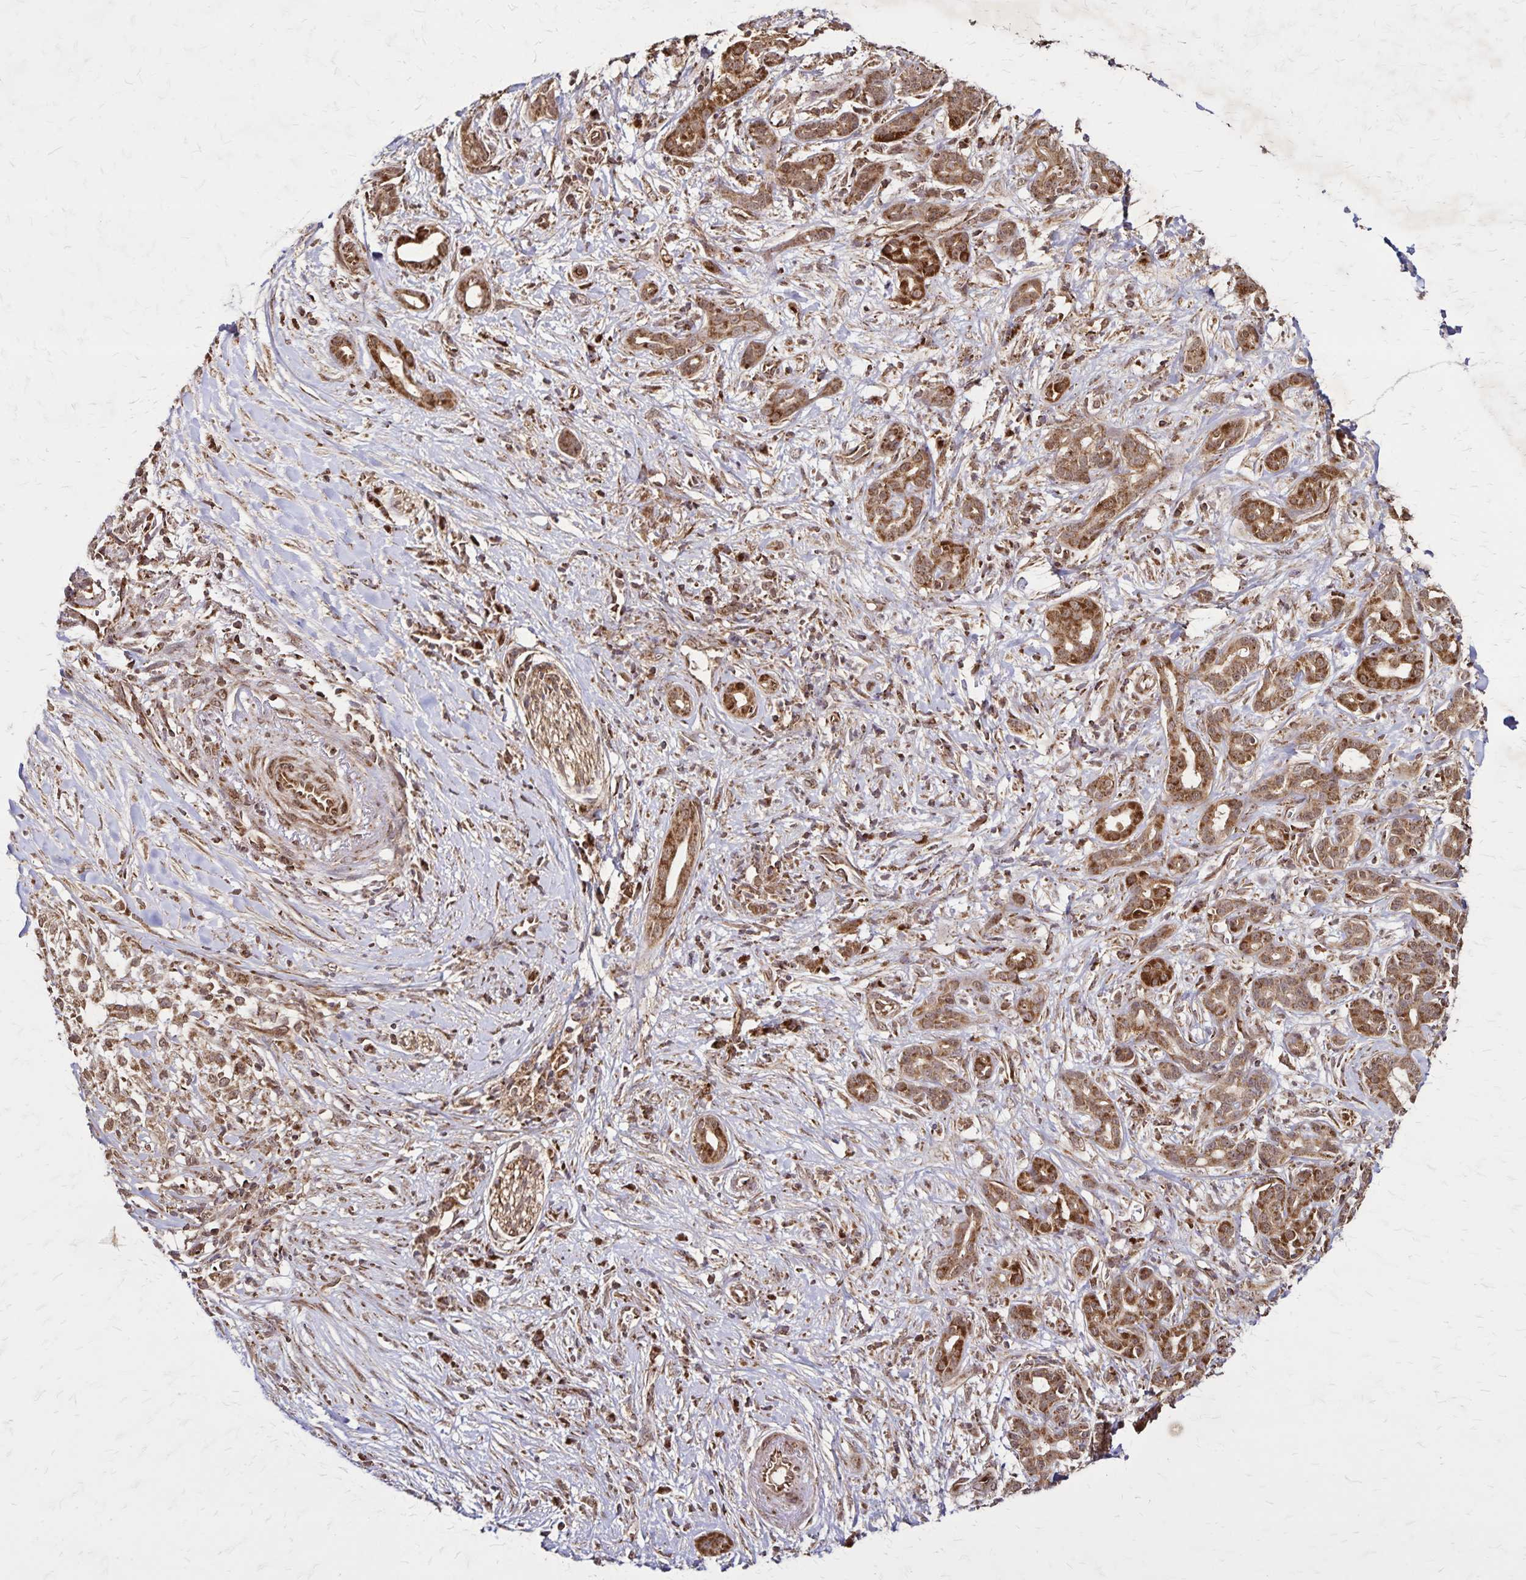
{"staining": {"intensity": "moderate", "quantity": ">75%", "location": "cytoplasmic/membranous"}, "tissue": "pancreatic cancer", "cell_type": "Tumor cells", "image_type": "cancer", "snomed": [{"axis": "morphology", "description": "Adenocarcinoma, NOS"}, {"axis": "topography", "description": "Pancreas"}], "caption": "Brown immunohistochemical staining in pancreatic cancer (adenocarcinoma) shows moderate cytoplasmic/membranous positivity in about >75% of tumor cells.", "gene": "NFS1", "patient": {"sex": "male", "age": 61}}